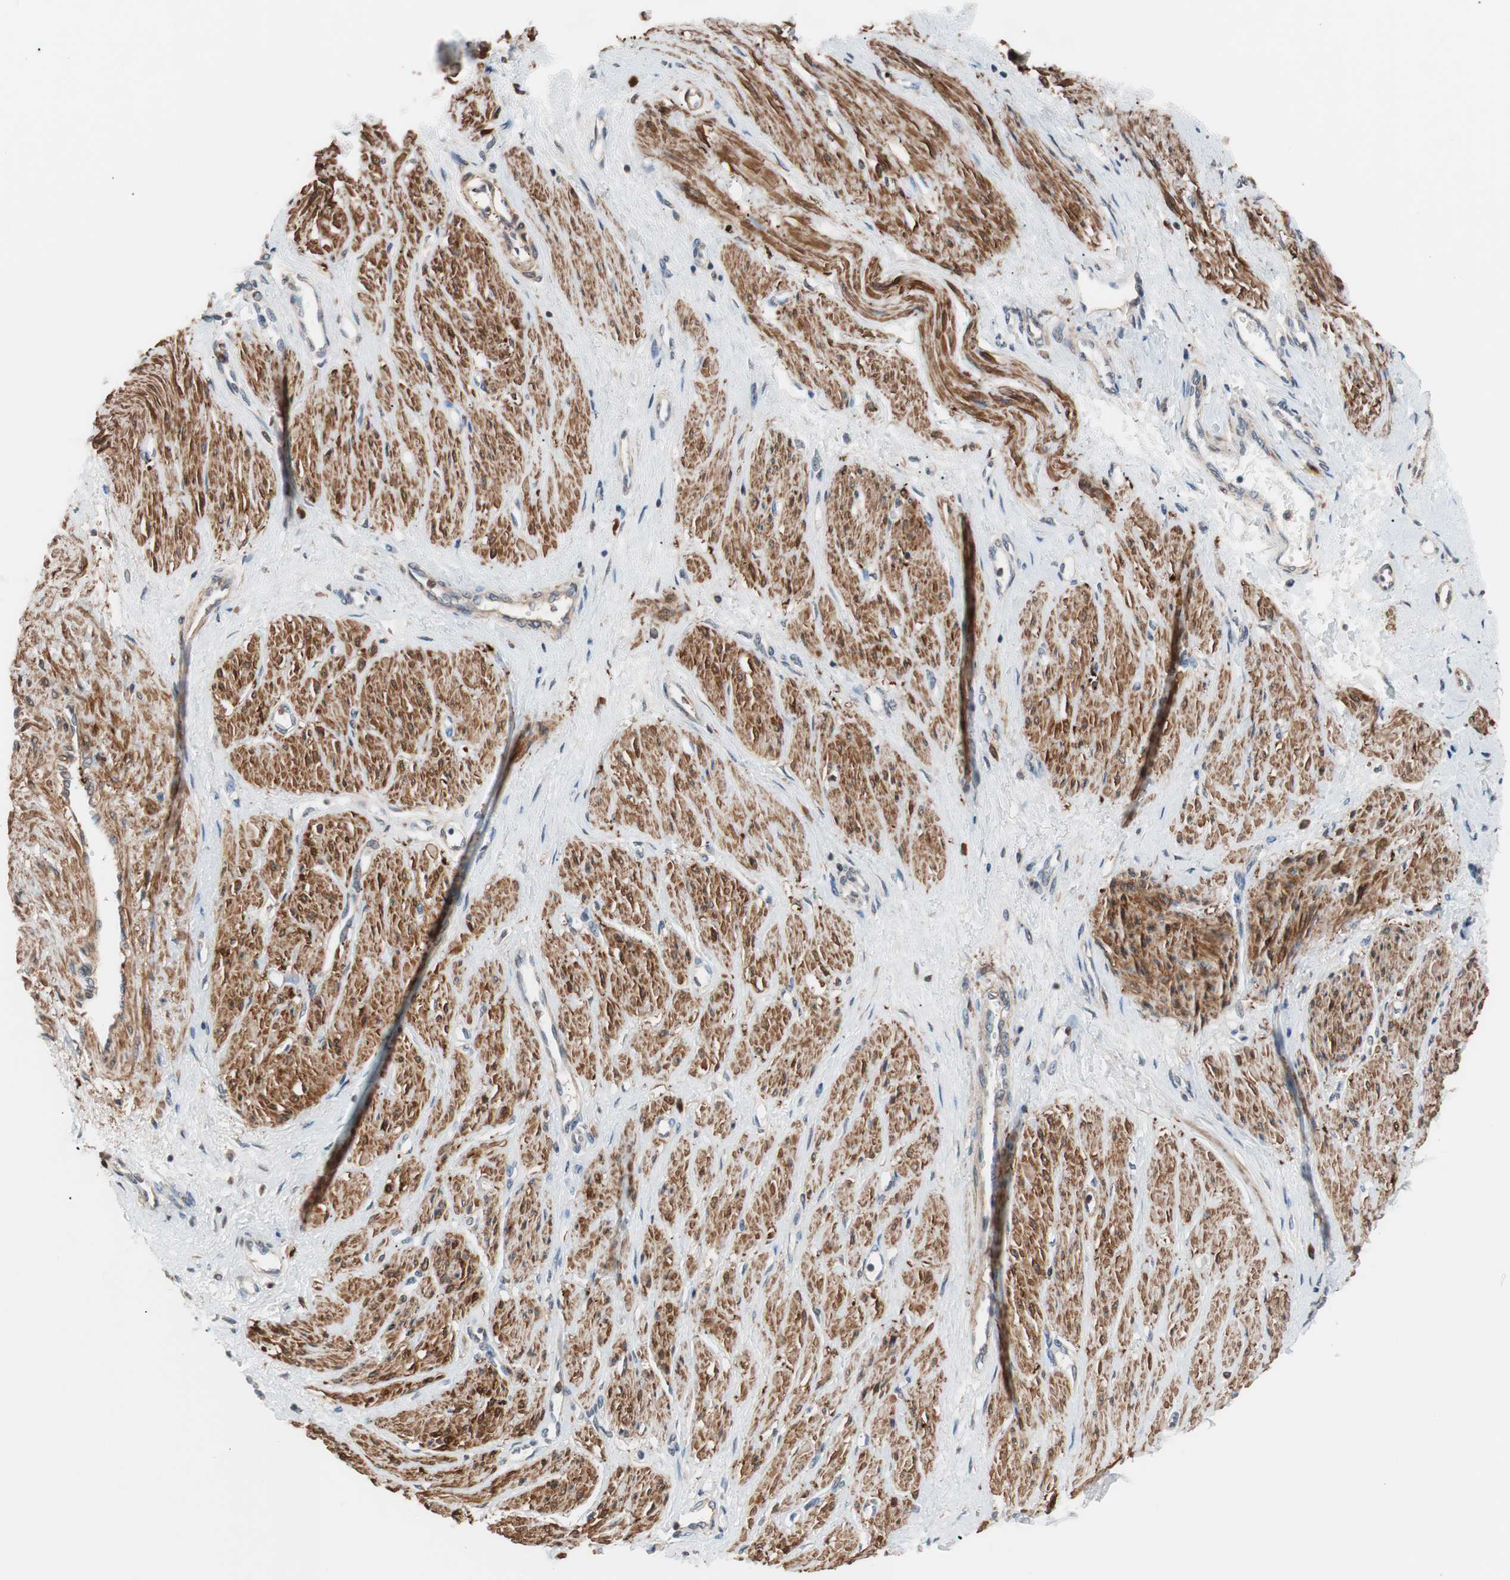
{"staining": {"intensity": "strong", "quantity": ">75%", "location": "cytoplasmic/membranous"}, "tissue": "smooth muscle", "cell_type": "Smooth muscle cells", "image_type": "normal", "snomed": [{"axis": "morphology", "description": "Normal tissue, NOS"}, {"axis": "topography", "description": "Smooth muscle"}, {"axis": "topography", "description": "Uterus"}], "caption": "A histopathology image showing strong cytoplasmic/membranous positivity in approximately >75% of smooth muscle cells in benign smooth muscle, as visualized by brown immunohistochemical staining.", "gene": "LITAF", "patient": {"sex": "female", "age": 39}}